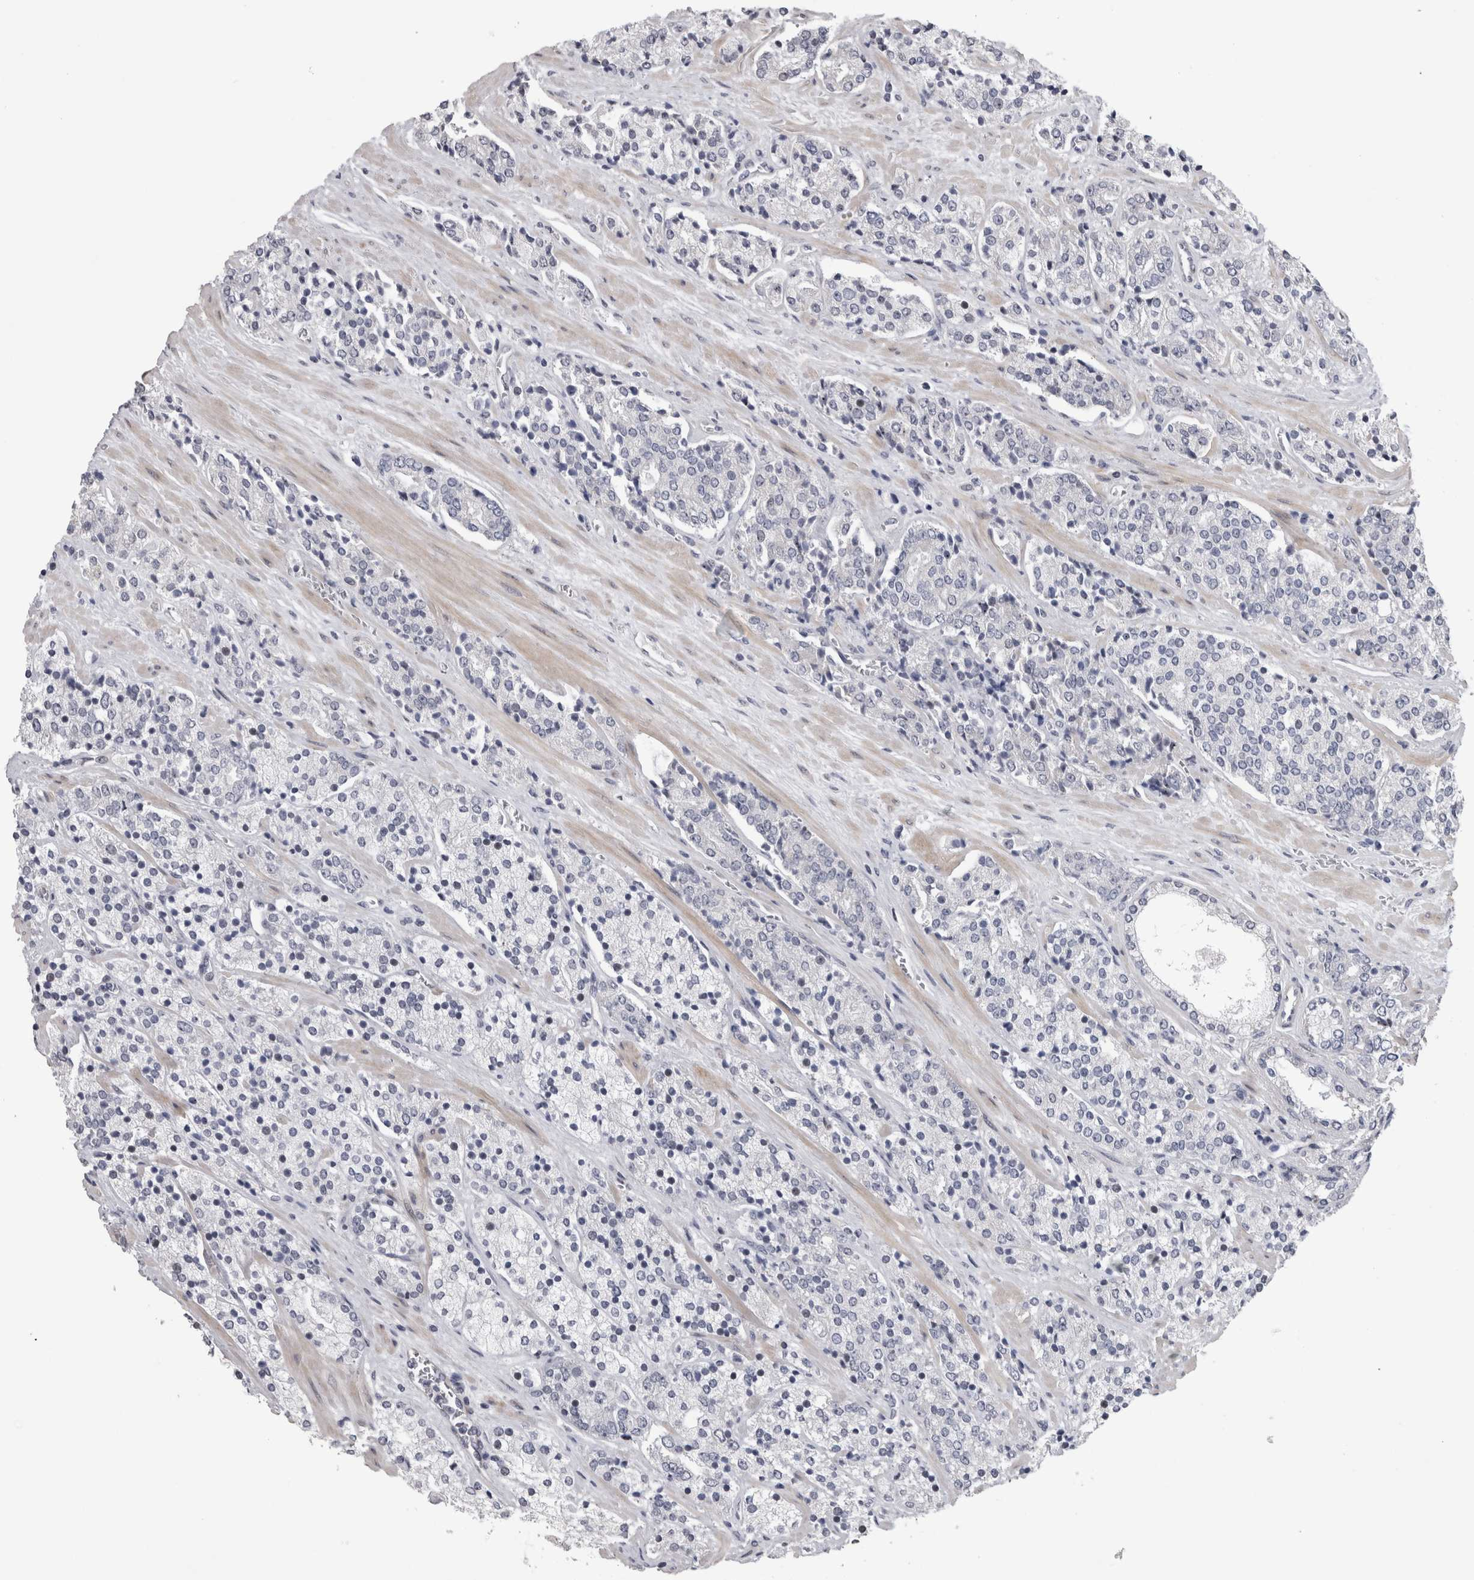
{"staining": {"intensity": "negative", "quantity": "none", "location": "none"}, "tissue": "prostate cancer", "cell_type": "Tumor cells", "image_type": "cancer", "snomed": [{"axis": "morphology", "description": "Adenocarcinoma, High grade"}, {"axis": "topography", "description": "Prostate"}], "caption": "High-grade adenocarcinoma (prostate) stained for a protein using IHC exhibits no staining tumor cells.", "gene": "IFI44", "patient": {"sex": "male", "age": 71}}